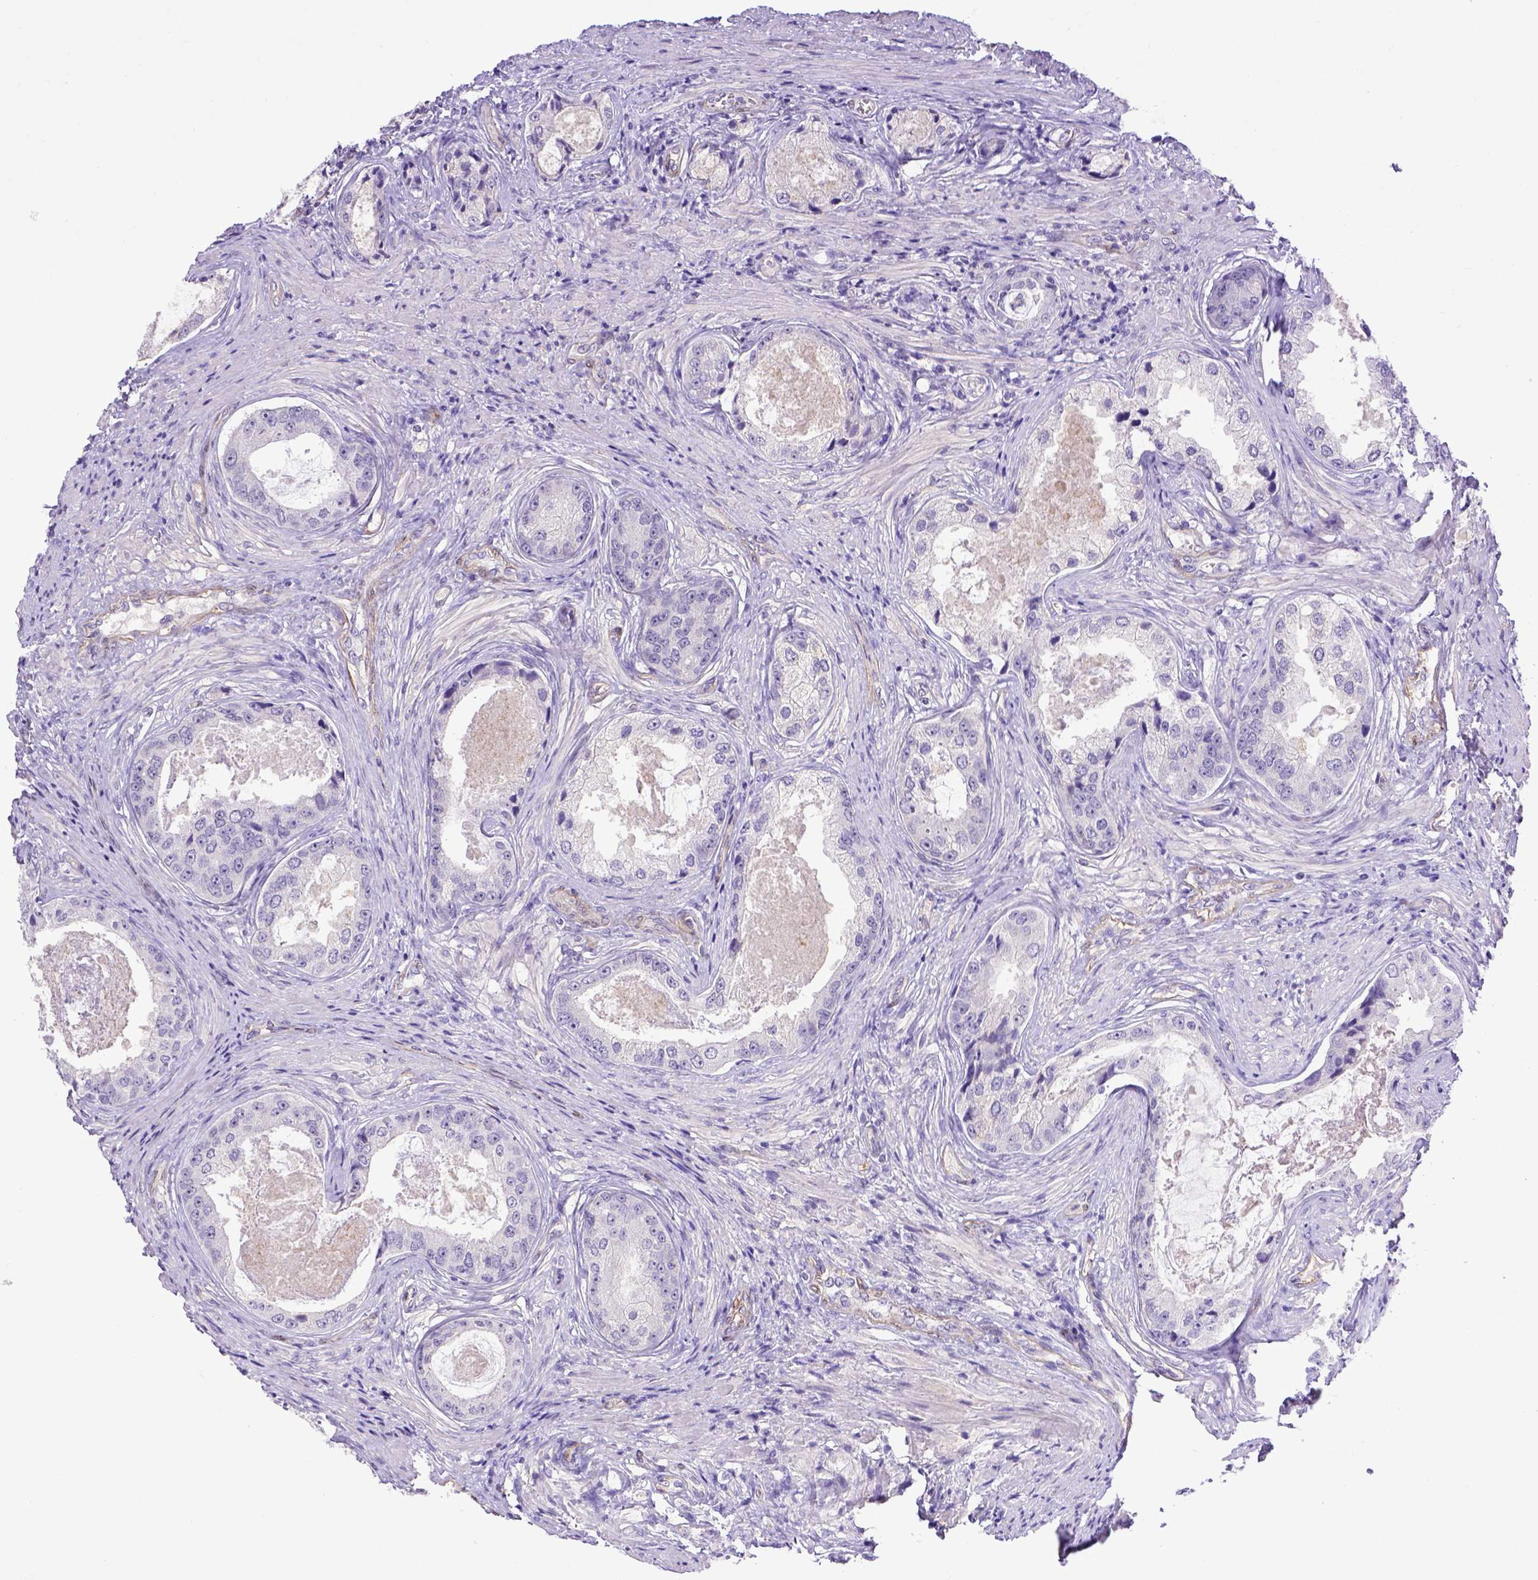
{"staining": {"intensity": "negative", "quantity": "none", "location": "none"}, "tissue": "prostate cancer", "cell_type": "Tumor cells", "image_type": "cancer", "snomed": [{"axis": "morphology", "description": "Adenocarcinoma, Low grade"}, {"axis": "topography", "description": "Prostate"}], "caption": "High magnification brightfield microscopy of prostate cancer stained with DAB (brown) and counterstained with hematoxylin (blue): tumor cells show no significant expression.", "gene": "BTN1A1", "patient": {"sex": "male", "age": 68}}